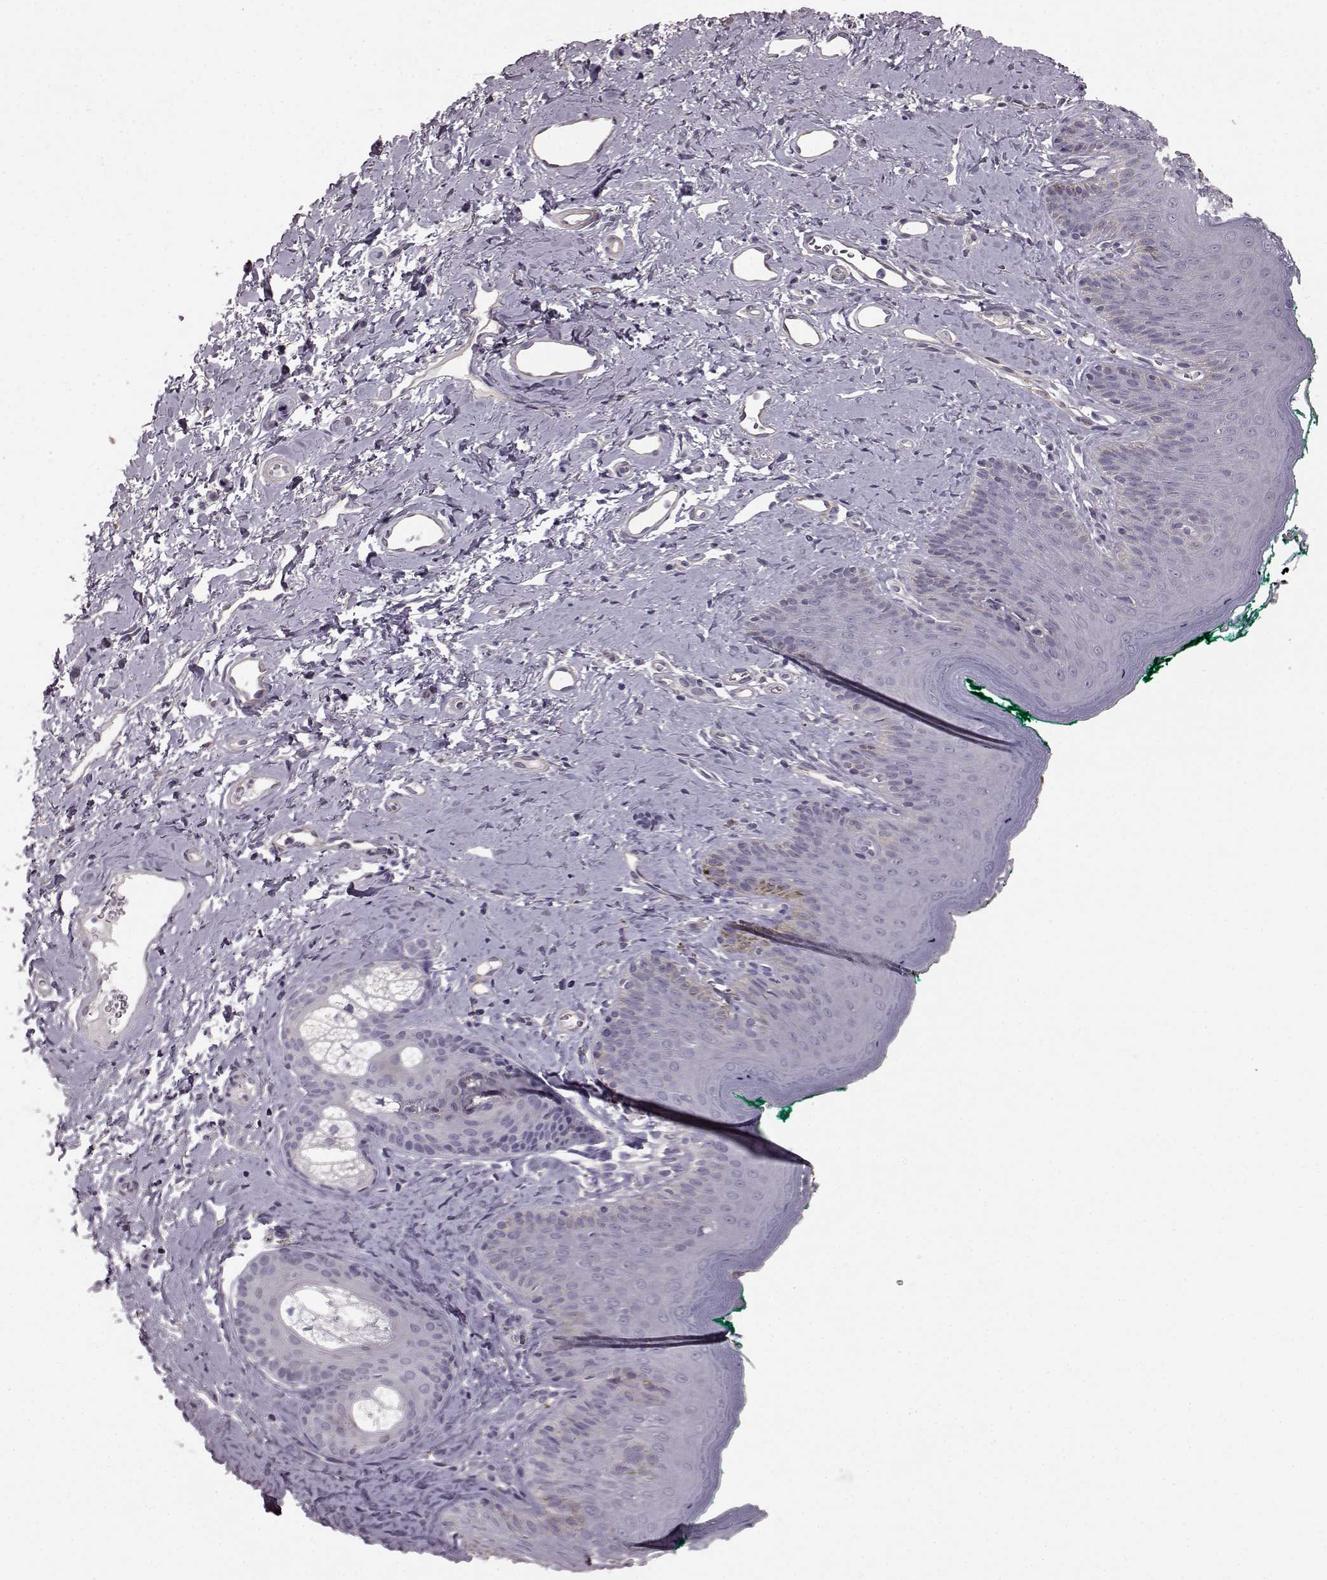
{"staining": {"intensity": "negative", "quantity": "none", "location": "none"}, "tissue": "skin", "cell_type": "Epidermal cells", "image_type": "normal", "snomed": [{"axis": "morphology", "description": "Normal tissue, NOS"}, {"axis": "topography", "description": "Vulva"}], "caption": "Immunohistochemistry image of normal skin: human skin stained with DAB reveals no significant protein positivity in epidermal cells. Nuclei are stained in blue.", "gene": "GRK1", "patient": {"sex": "female", "age": 66}}